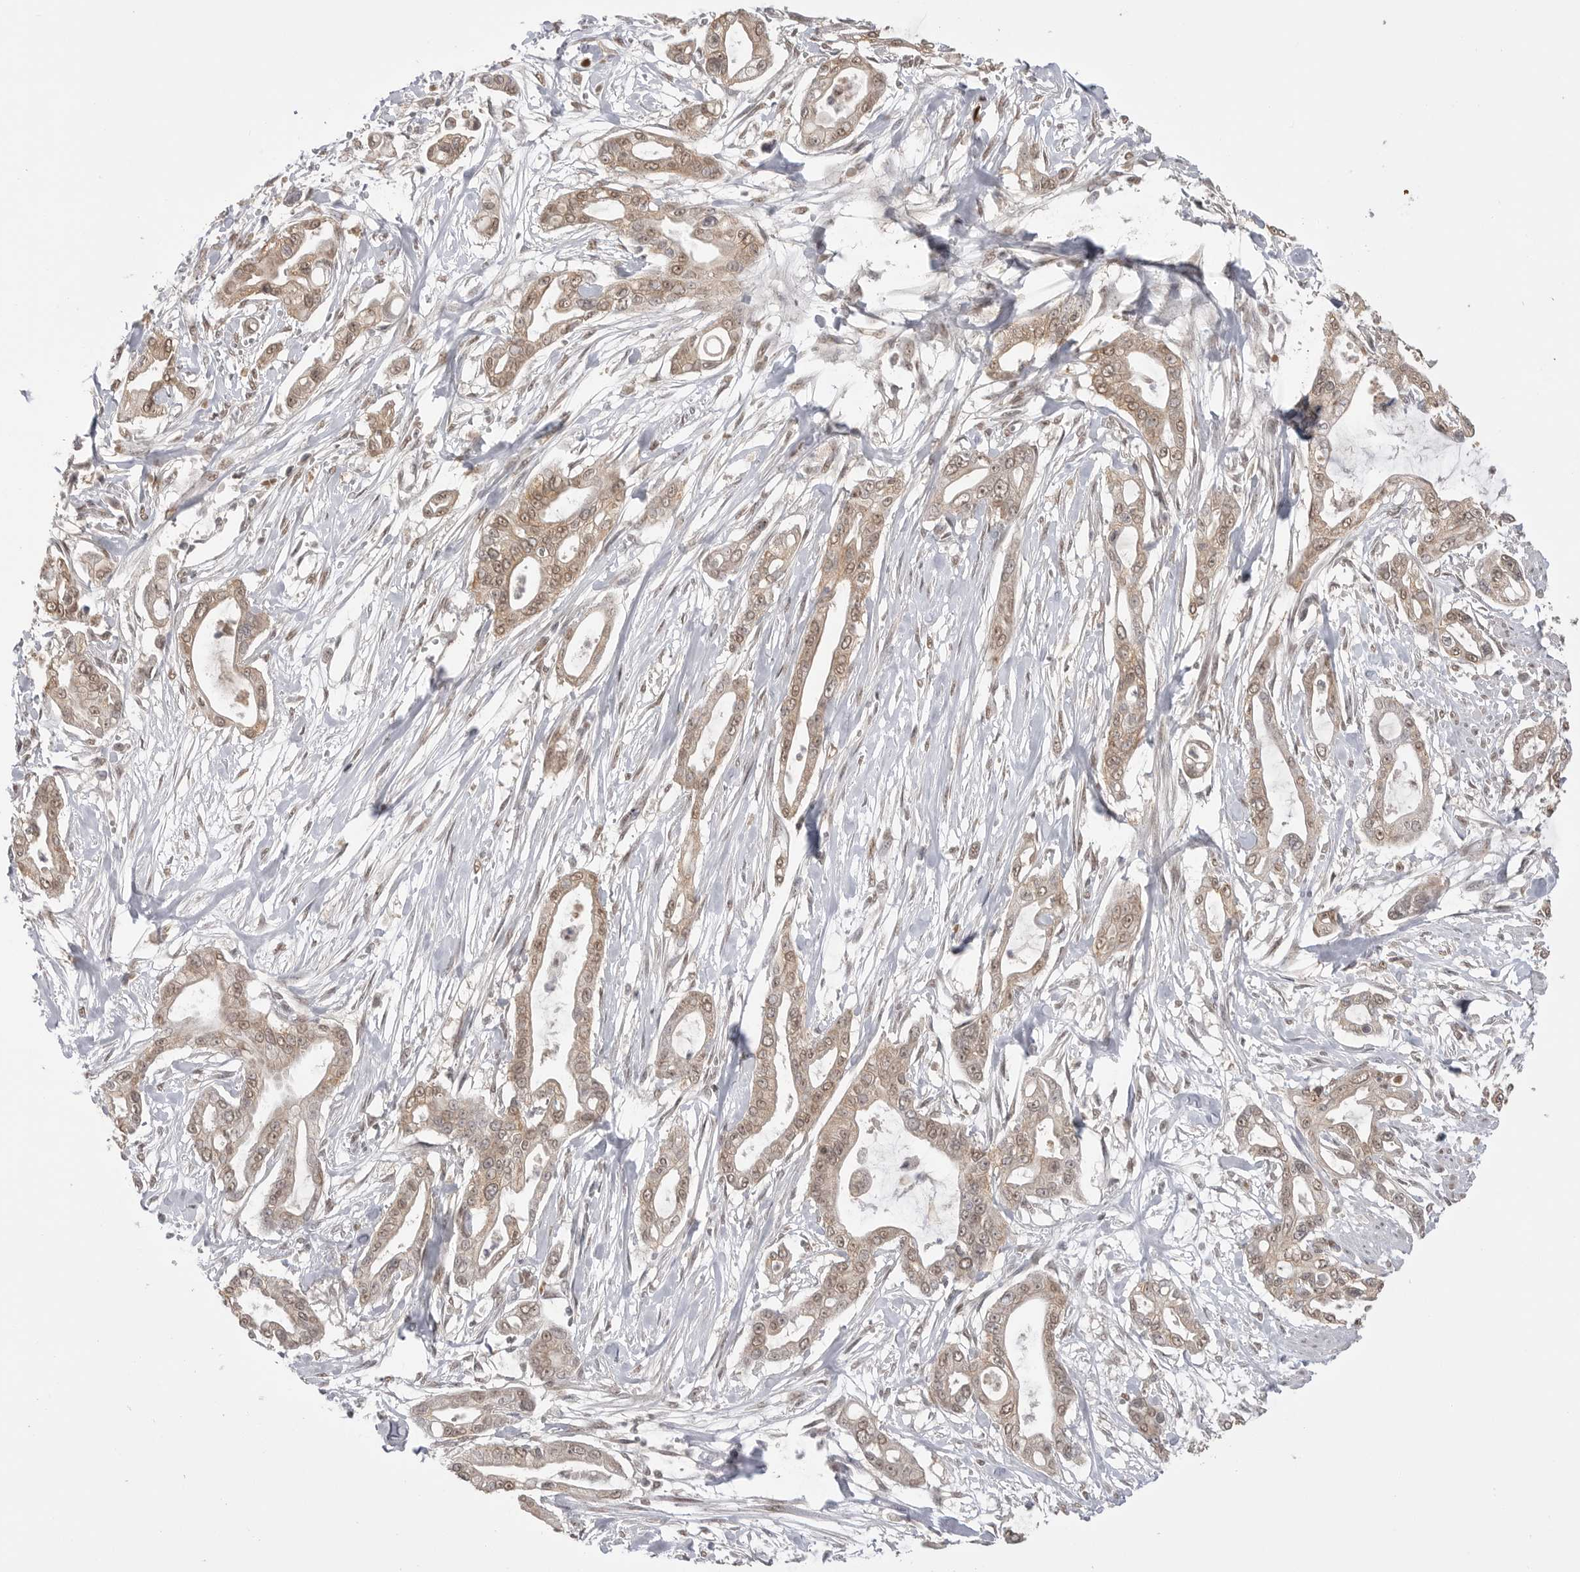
{"staining": {"intensity": "weak", "quantity": ">75%", "location": "cytoplasmic/membranous,nuclear"}, "tissue": "pancreatic cancer", "cell_type": "Tumor cells", "image_type": "cancer", "snomed": [{"axis": "morphology", "description": "Adenocarcinoma, NOS"}, {"axis": "topography", "description": "Pancreas"}], "caption": "This photomicrograph demonstrates pancreatic cancer (adenocarcinoma) stained with immunohistochemistry (IHC) to label a protein in brown. The cytoplasmic/membranous and nuclear of tumor cells show weak positivity for the protein. Nuclei are counter-stained blue.", "gene": "ASPSCR1", "patient": {"sex": "male", "age": 68}}